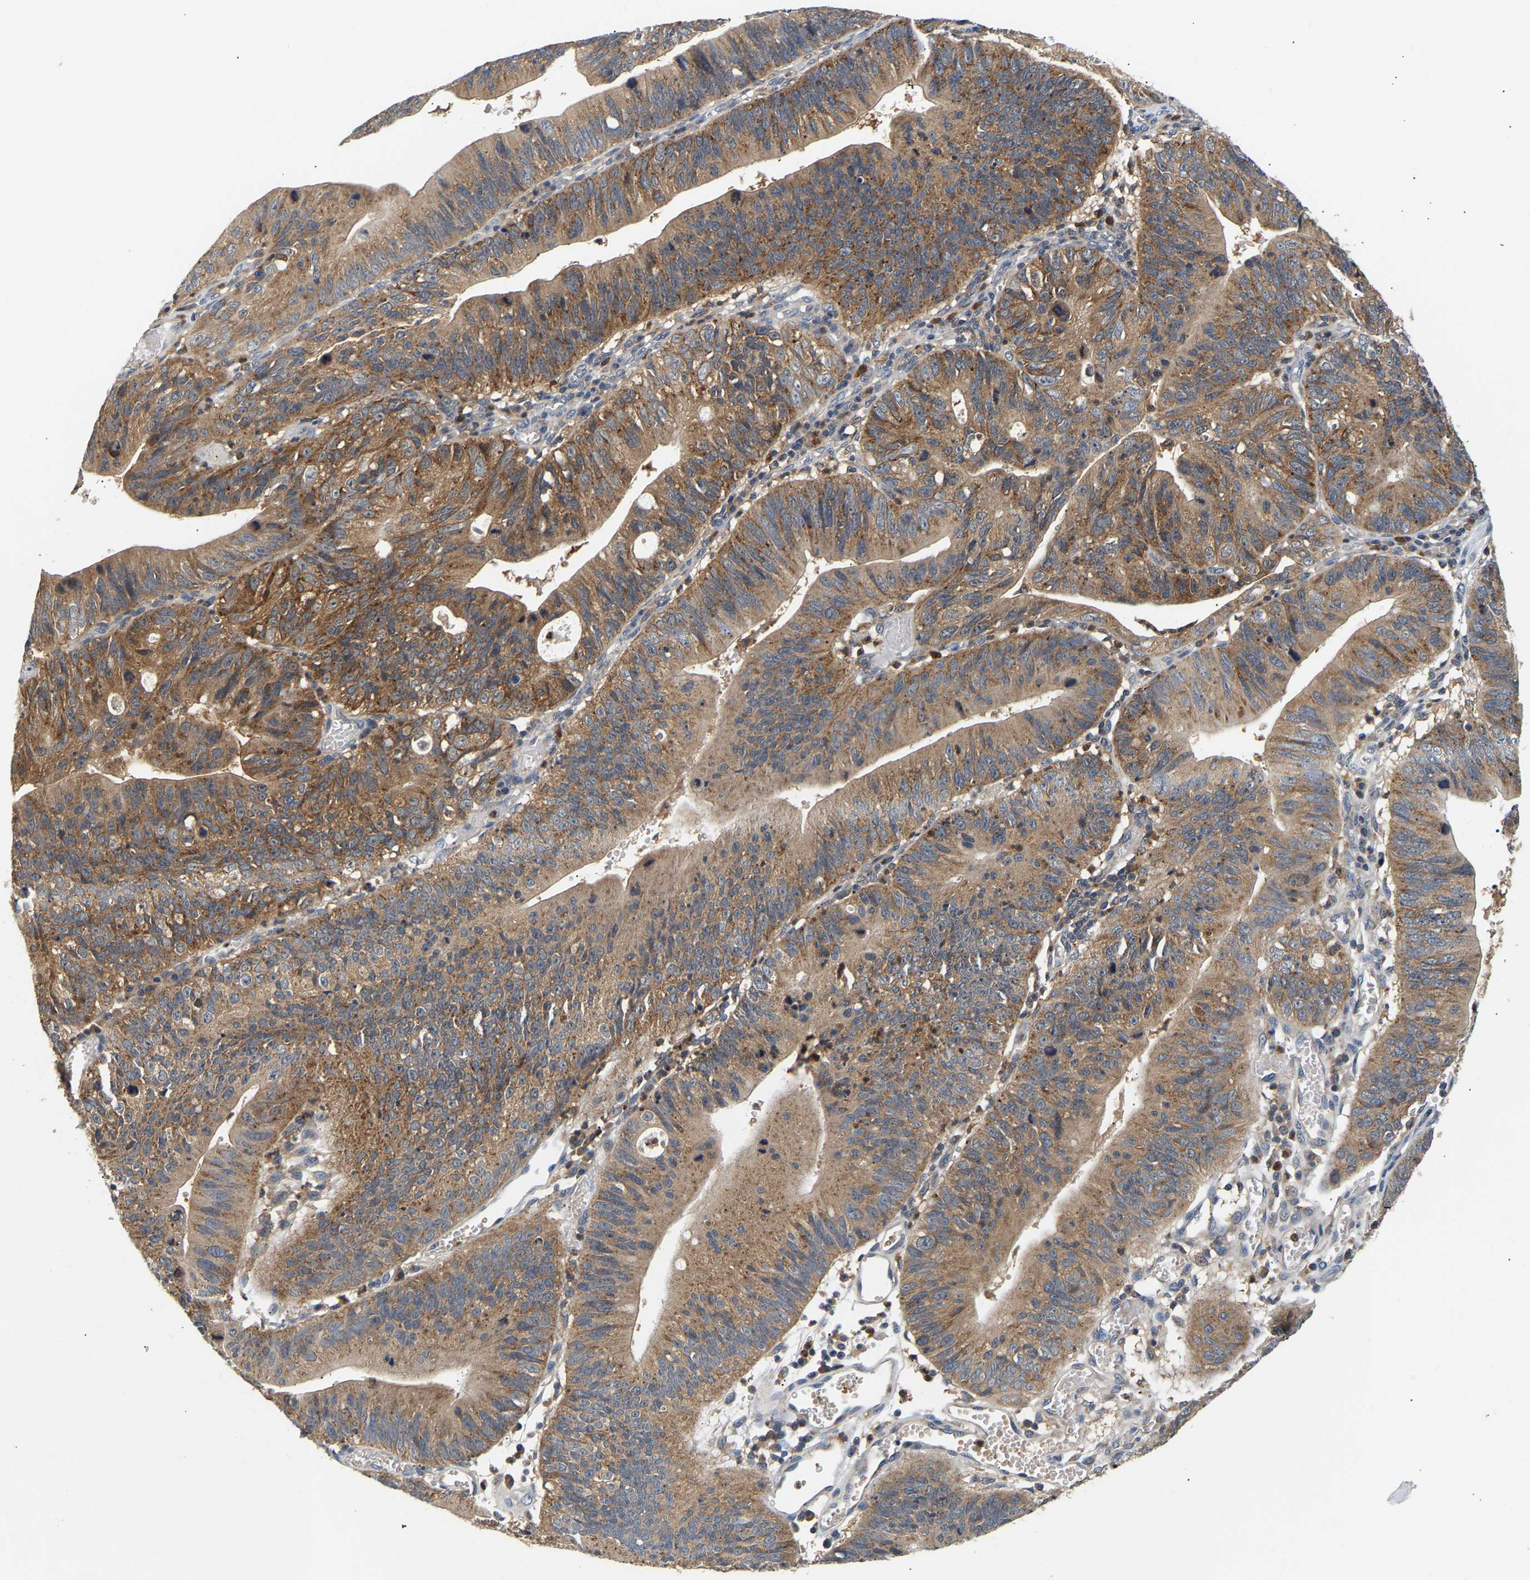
{"staining": {"intensity": "moderate", "quantity": ">75%", "location": "cytoplasmic/membranous"}, "tissue": "stomach cancer", "cell_type": "Tumor cells", "image_type": "cancer", "snomed": [{"axis": "morphology", "description": "Adenocarcinoma, NOS"}, {"axis": "topography", "description": "Stomach"}], "caption": "Protein staining shows moderate cytoplasmic/membranous positivity in about >75% of tumor cells in stomach cancer.", "gene": "PPID", "patient": {"sex": "male", "age": 59}}